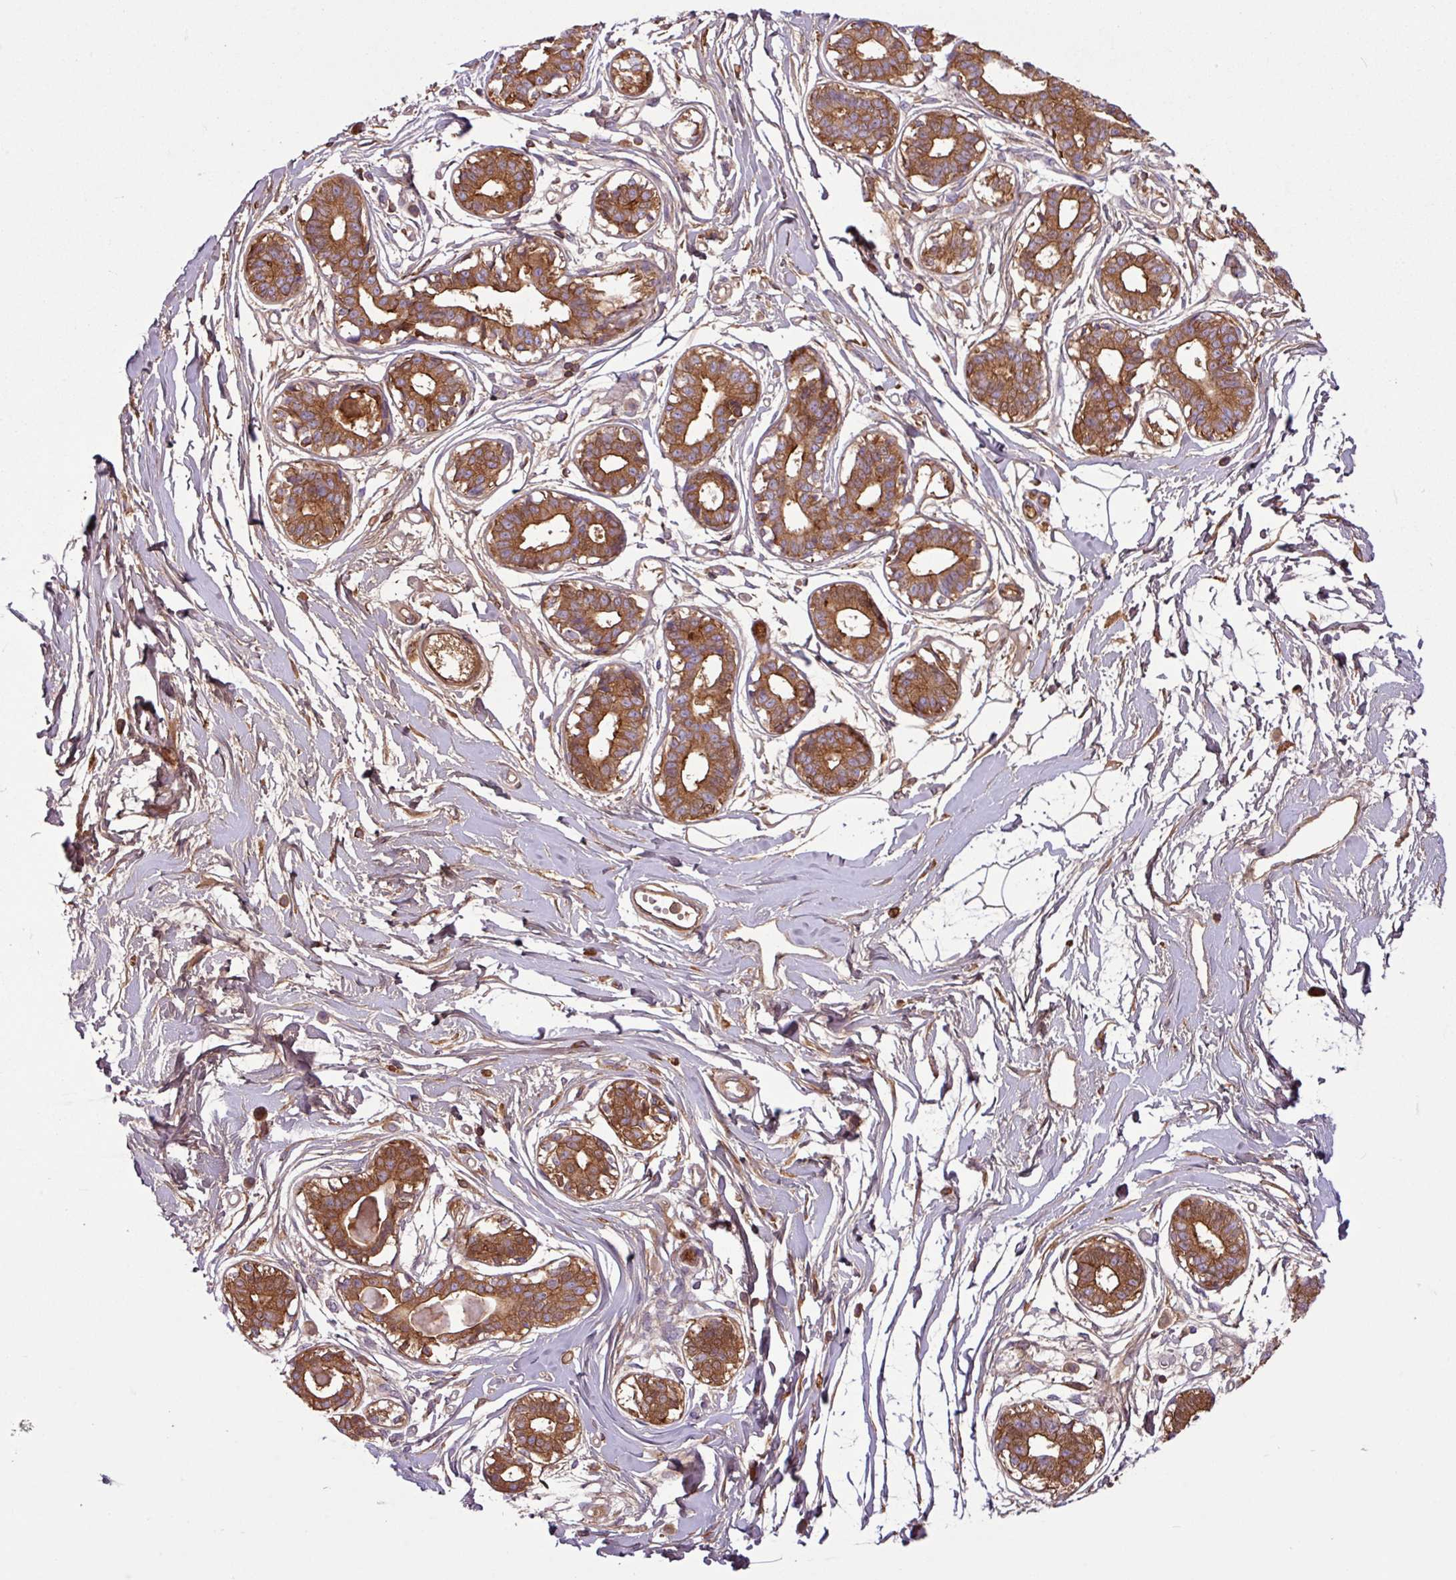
{"staining": {"intensity": "negative", "quantity": "none", "location": "none"}, "tissue": "breast", "cell_type": "Adipocytes", "image_type": "normal", "snomed": [{"axis": "morphology", "description": "Normal tissue, NOS"}, {"axis": "topography", "description": "Breast"}], "caption": "Adipocytes show no significant protein staining in normal breast. Nuclei are stained in blue.", "gene": "C4A", "patient": {"sex": "female", "age": 45}}